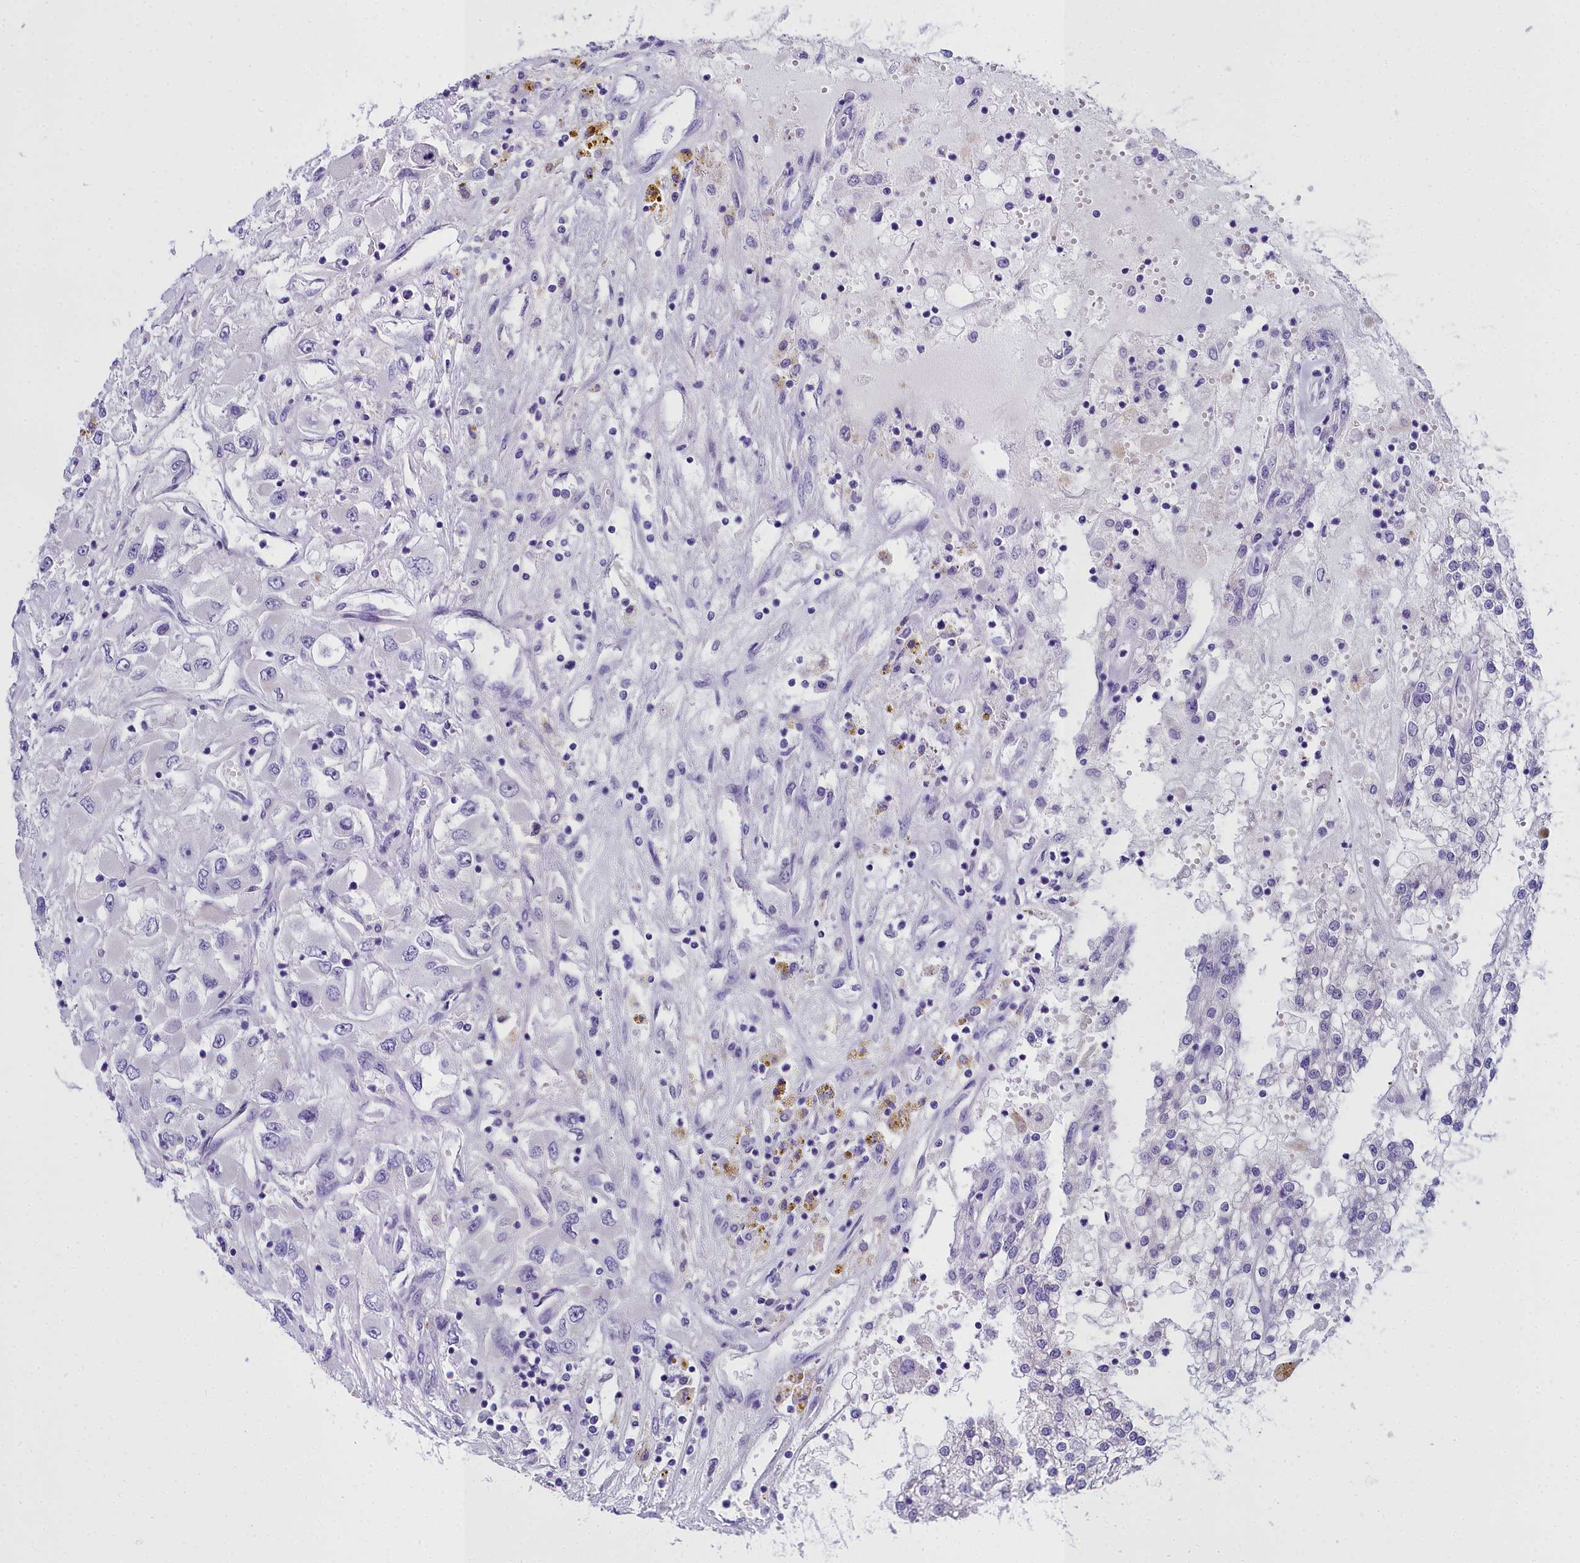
{"staining": {"intensity": "negative", "quantity": "none", "location": "none"}, "tissue": "renal cancer", "cell_type": "Tumor cells", "image_type": "cancer", "snomed": [{"axis": "morphology", "description": "Adenocarcinoma, NOS"}, {"axis": "topography", "description": "Kidney"}], "caption": "This micrograph is of renal cancer stained with immunohistochemistry to label a protein in brown with the nuclei are counter-stained blue. There is no expression in tumor cells.", "gene": "TIMM22", "patient": {"sex": "female", "age": 52}}